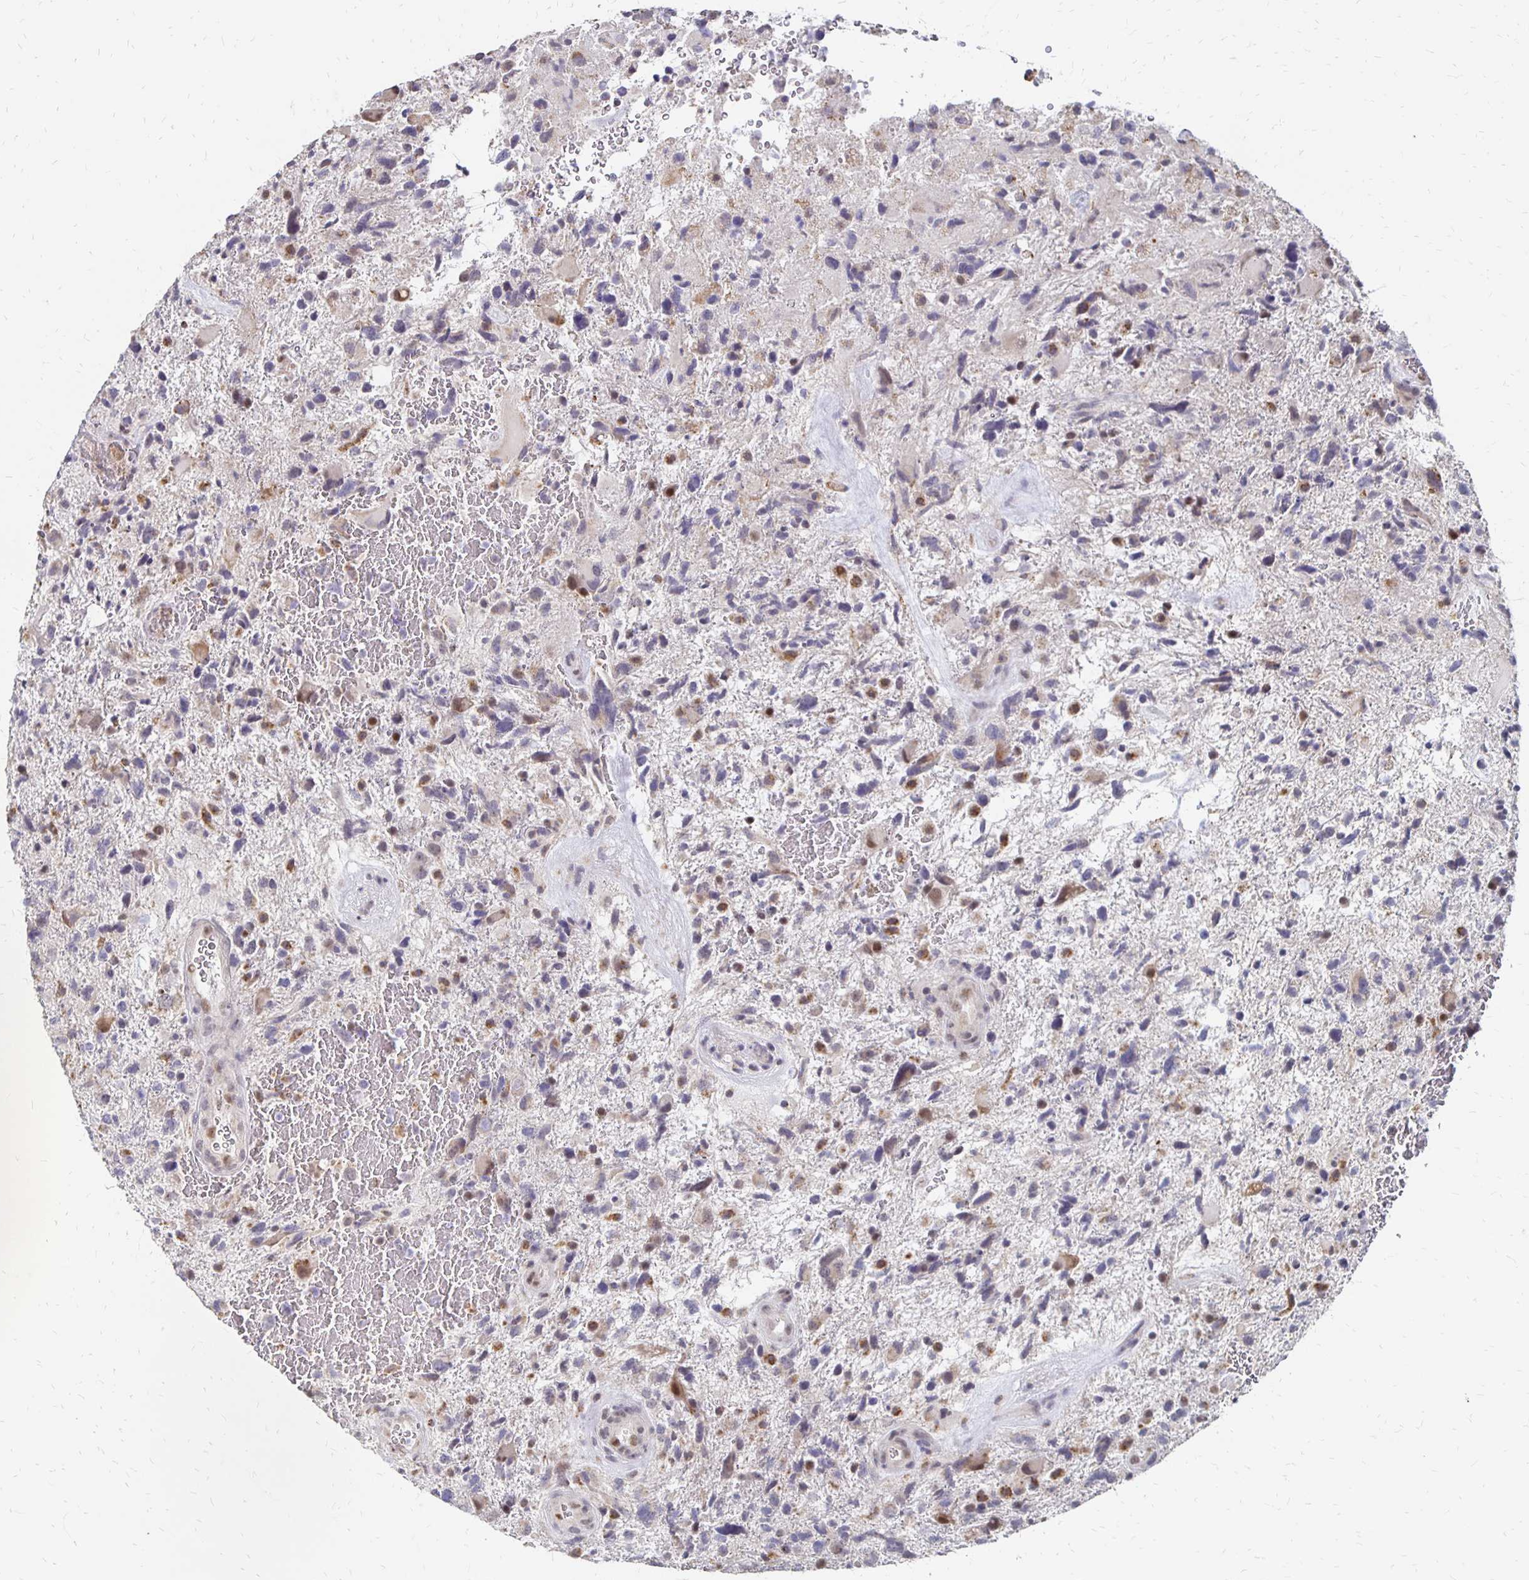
{"staining": {"intensity": "moderate", "quantity": "<25%", "location": "nuclear"}, "tissue": "glioma", "cell_type": "Tumor cells", "image_type": "cancer", "snomed": [{"axis": "morphology", "description": "Glioma, malignant, High grade"}, {"axis": "topography", "description": "Brain"}], "caption": "Brown immunohistochemical staining in human glioma demonstrates moderate nuclear staining in approximately <25% of tumor cells.", "gene": "ATOSB", "patient": {"sex": "female", "age": 71}}